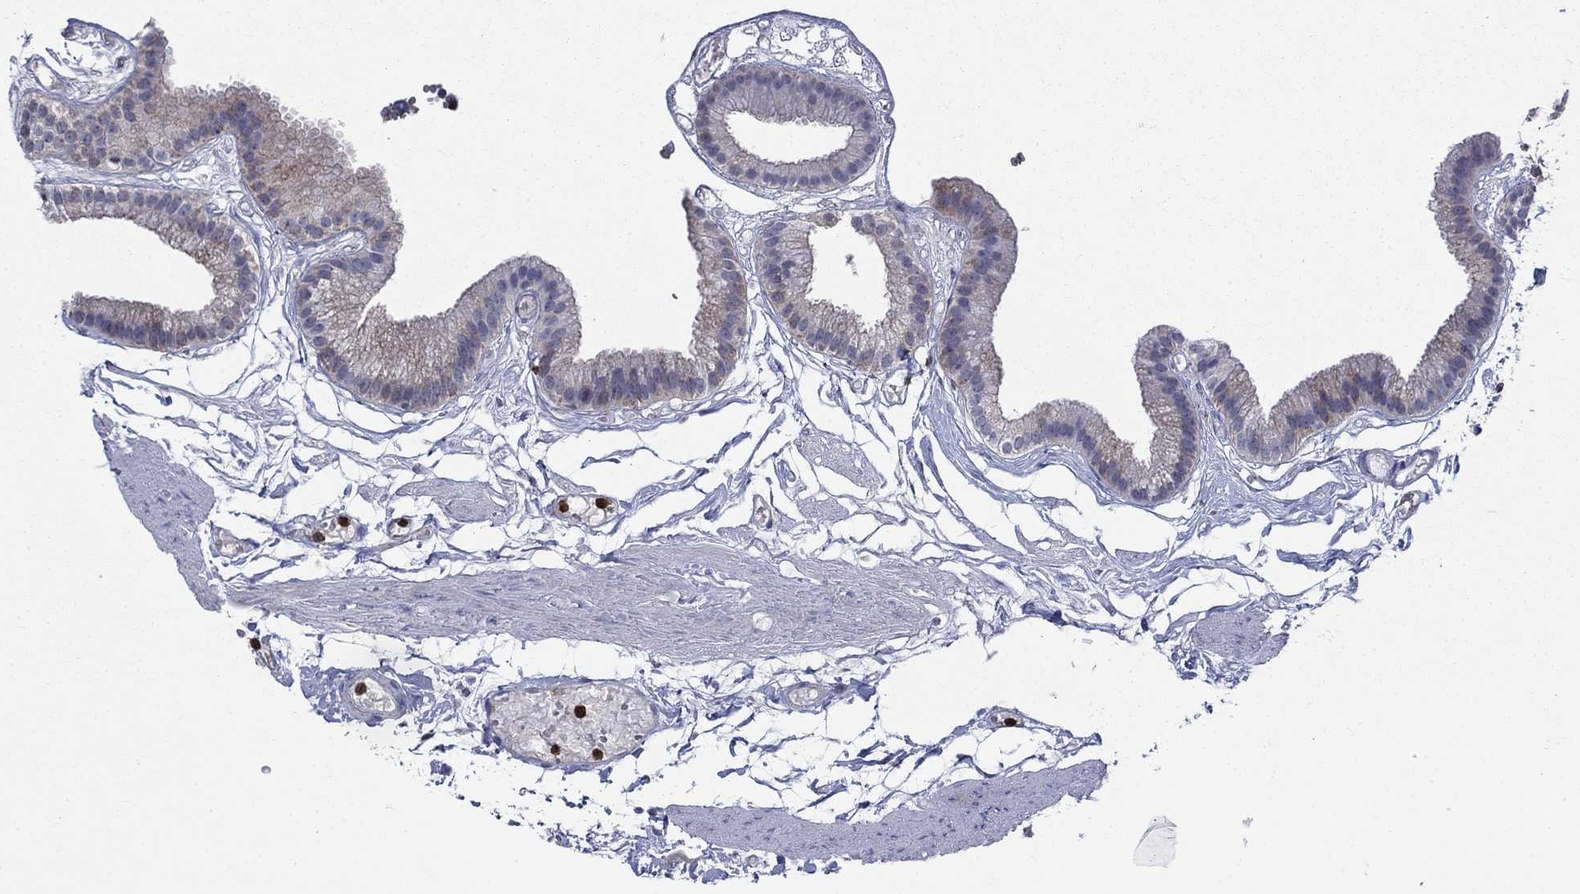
{"staining": {"intensity": "negative", "quantity": "none", "location": "none"}, "tissue": "gallbladder", "cell_type": "Glandular cells", "image_type": "normal", "snomed": [{"axis": "morphology", "description": "Normal tissue, NOS"}, {"axis": "topography", "description": "Gallbladder"}], "caption": "Immunohistochemistry (IHC) histopathology image of unremarkable gallbladder stained for a protein (brown), which demonstrates no expression in glandular cells. Nuclei are stained in blue.", "gene": "RNF19B", "patient": {"sex": "female", "age": 45}}